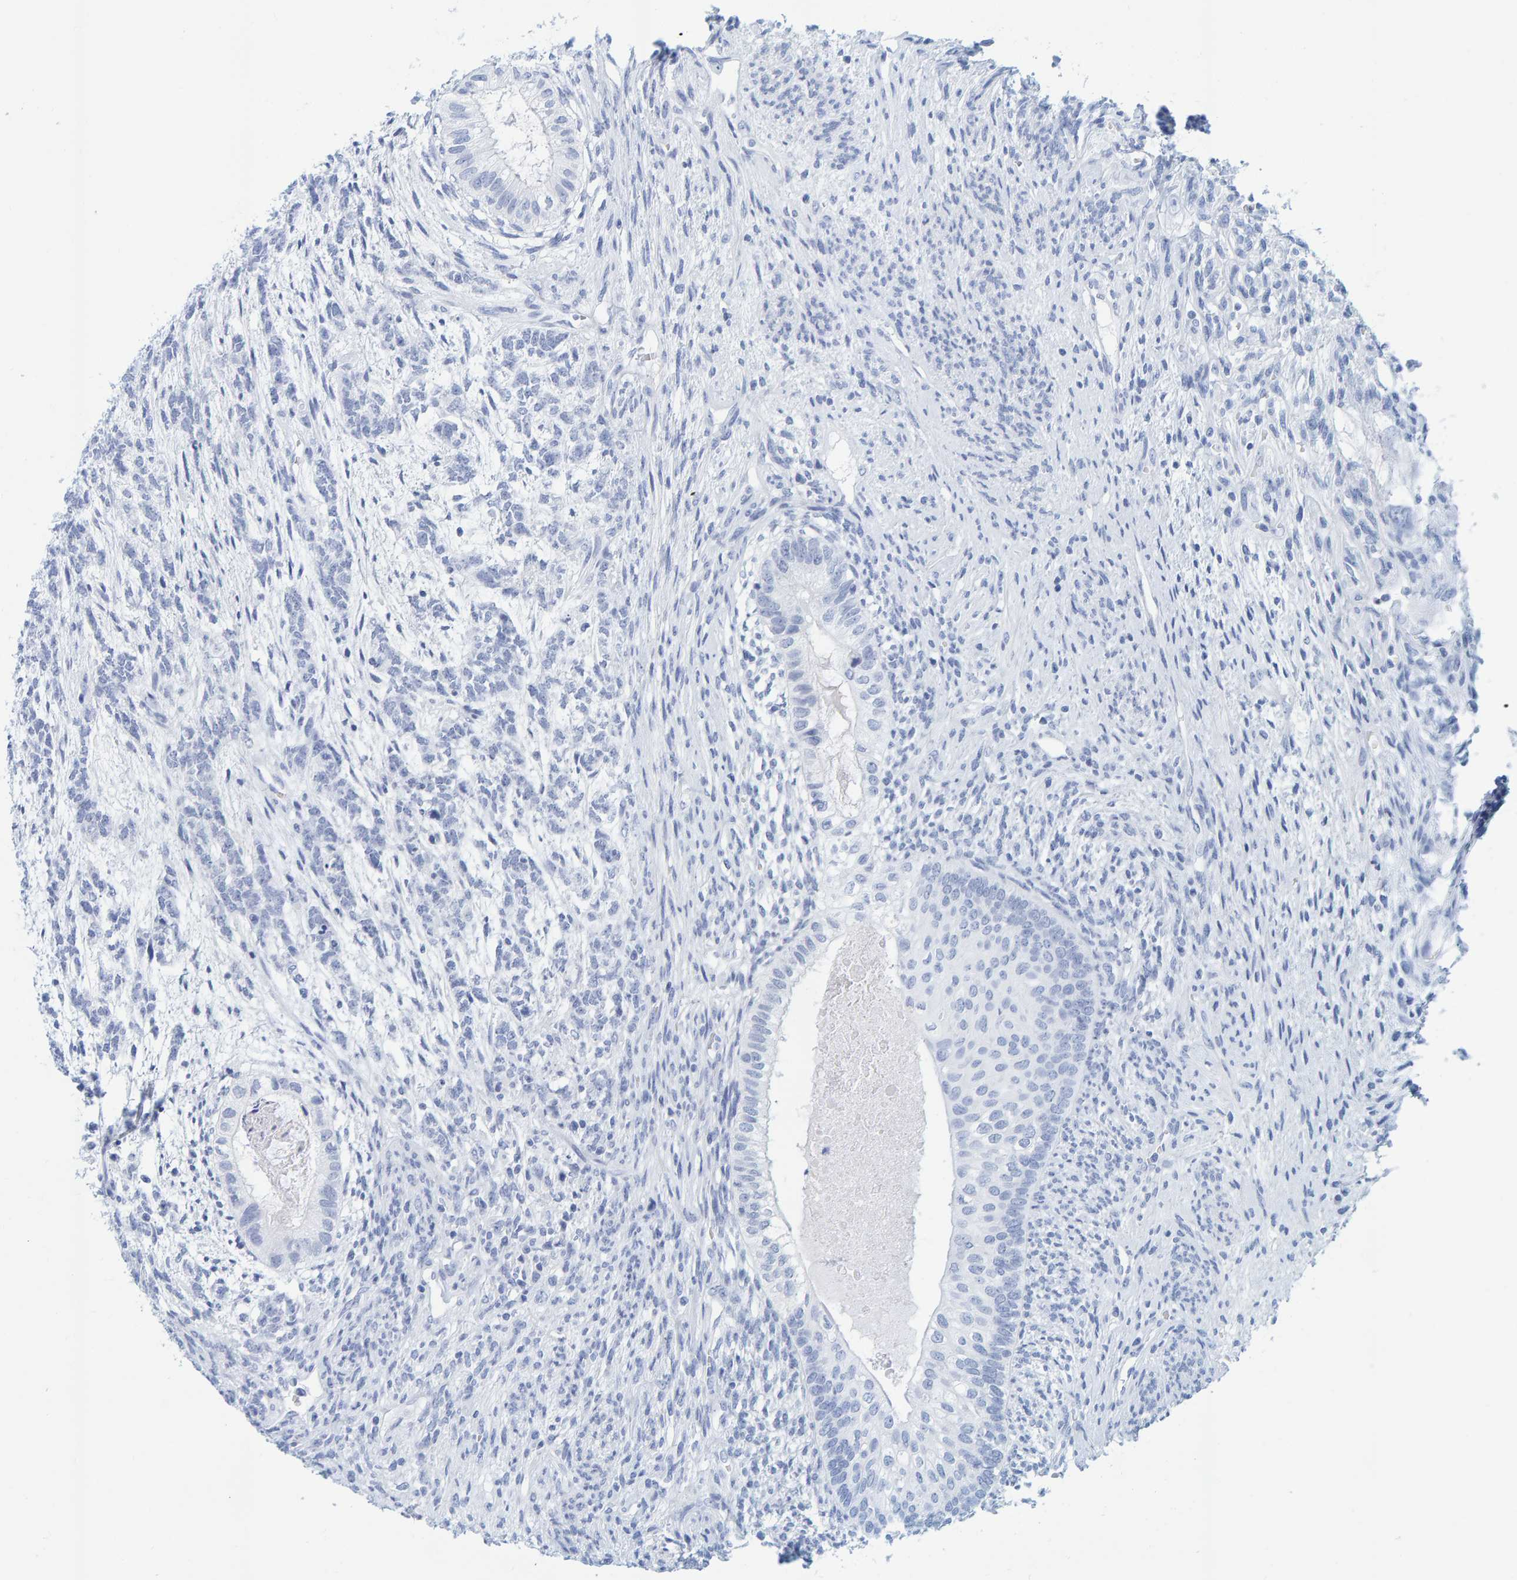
{"staining": {"intensity": "negative", "quantity": "none", "location": "none"}, "tissue": "testis cancer", "cell_type": "Tumor cells", "image_type": "cancer", "snomed": [{"axis": "morphology", "description": "Seminoma, NOS"}, {"axis": "topography", "description": "Testis"}], "caption": "Immunohistochemical staining of human testis cancer (seminoma) demonstrates no significant staining in tumor cells. (Brightfield microscopy of DAB immunohistochemistry at high magnification).", "gene": "SFTPC", "patient": {"sex": "male", "age": 28}}